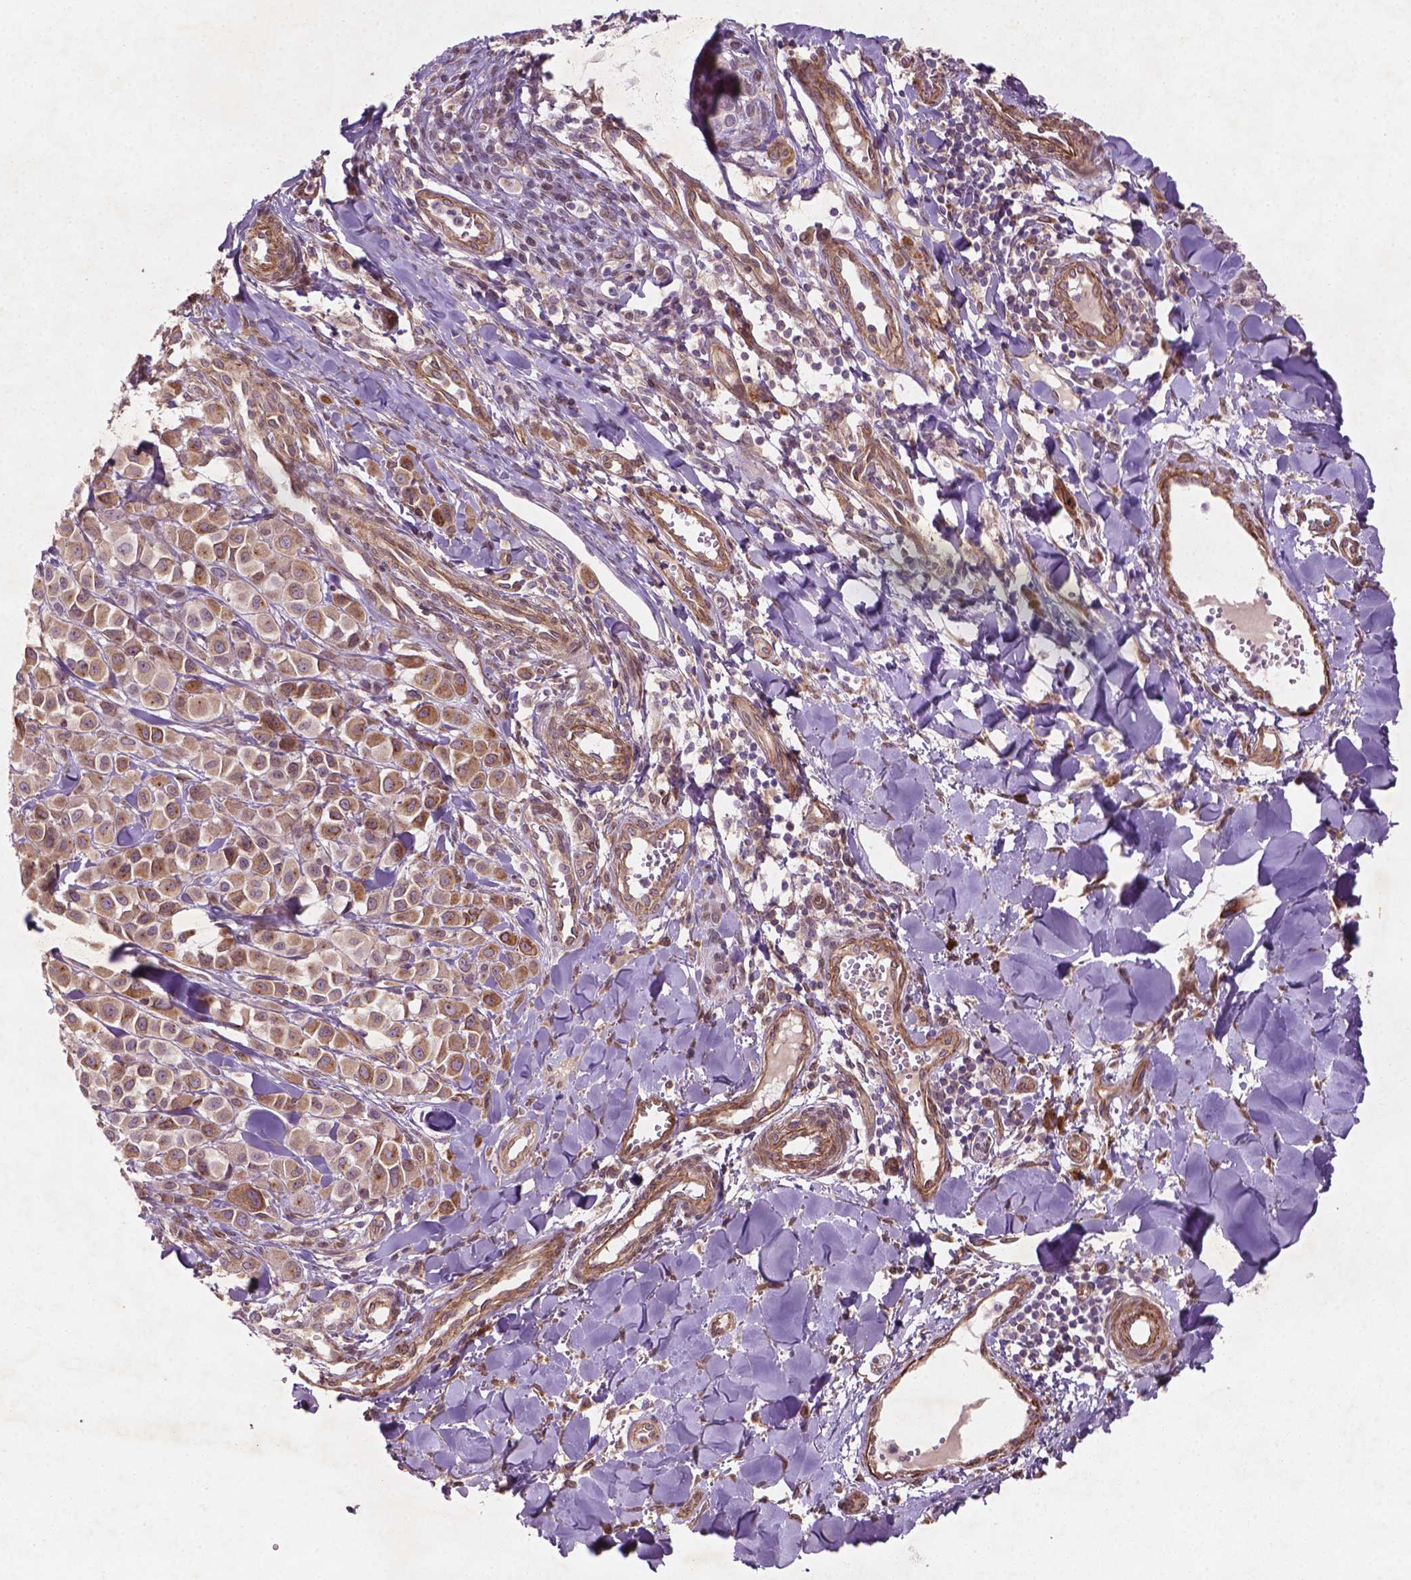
{"staining": {"intensity": "moderate", "quantity": "25%-75%", "location": "cytoplasmic/membranous"}, "tissue": "melanoma", "cell_type": "Tumor cells", "image_type": "cancer", "snomed": [{"axis": "morphology", "description": "Malignant melanoma, NOS"}, {"axis": "topography", "description": "Skin"}], "caption": "A micrograph showing moderate cytoplasmic/membranous expression in about 25%-75% of tumor cells in melanoma, as visualized by brown immunohistochemical staining.", "gene": "TCHP", "patient": {"sex": "male", "age": 77}}